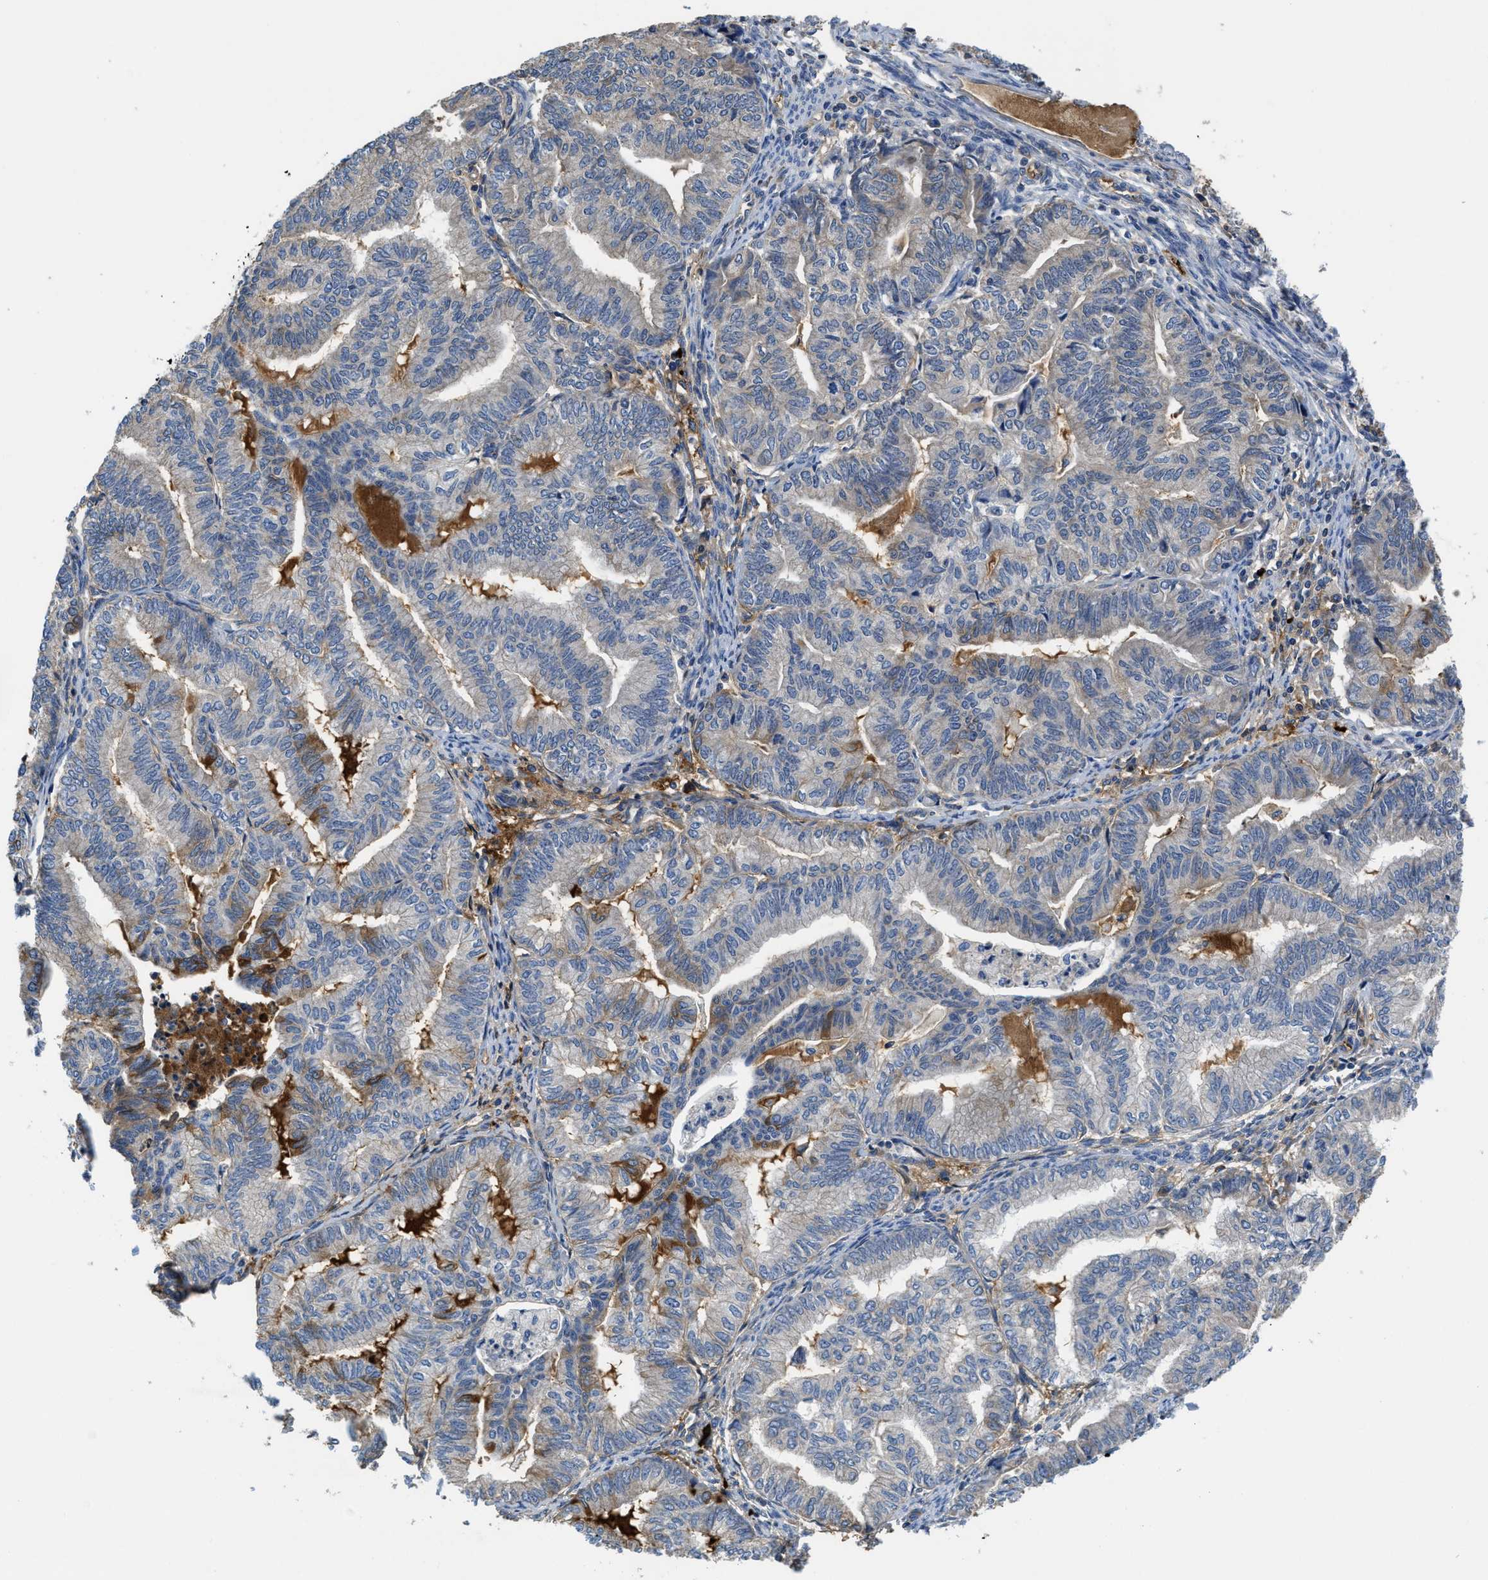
{"staining": {"intensity": "moderate", "quantity": "<25%", "location": "cytoplasmic/membranous"}, "tissue": "endometrial cancer", "cell_type": "Tumor cells", "image_type": "cancer", "snomed": [{"axis": "morphology", "description": "Adenocarcinoma, NOS"}, {"axis": "topography", "description": "Endometrium"}], "caption": "Endometrial cancer (adenocarcinoma) stained with DAB (3,3'-diaminobenzidine) immunohistochemistry (IHC) displays low levels of moderate cytoplasmic/membranous expression in approximately <25% of tumor cells. Using DAB (brown) and hematoxylin (blue) stains, captured at high magnification using brightfield microscopy.", "gene": "GALK1", "patient": {"sex": "female", "age": 79}}